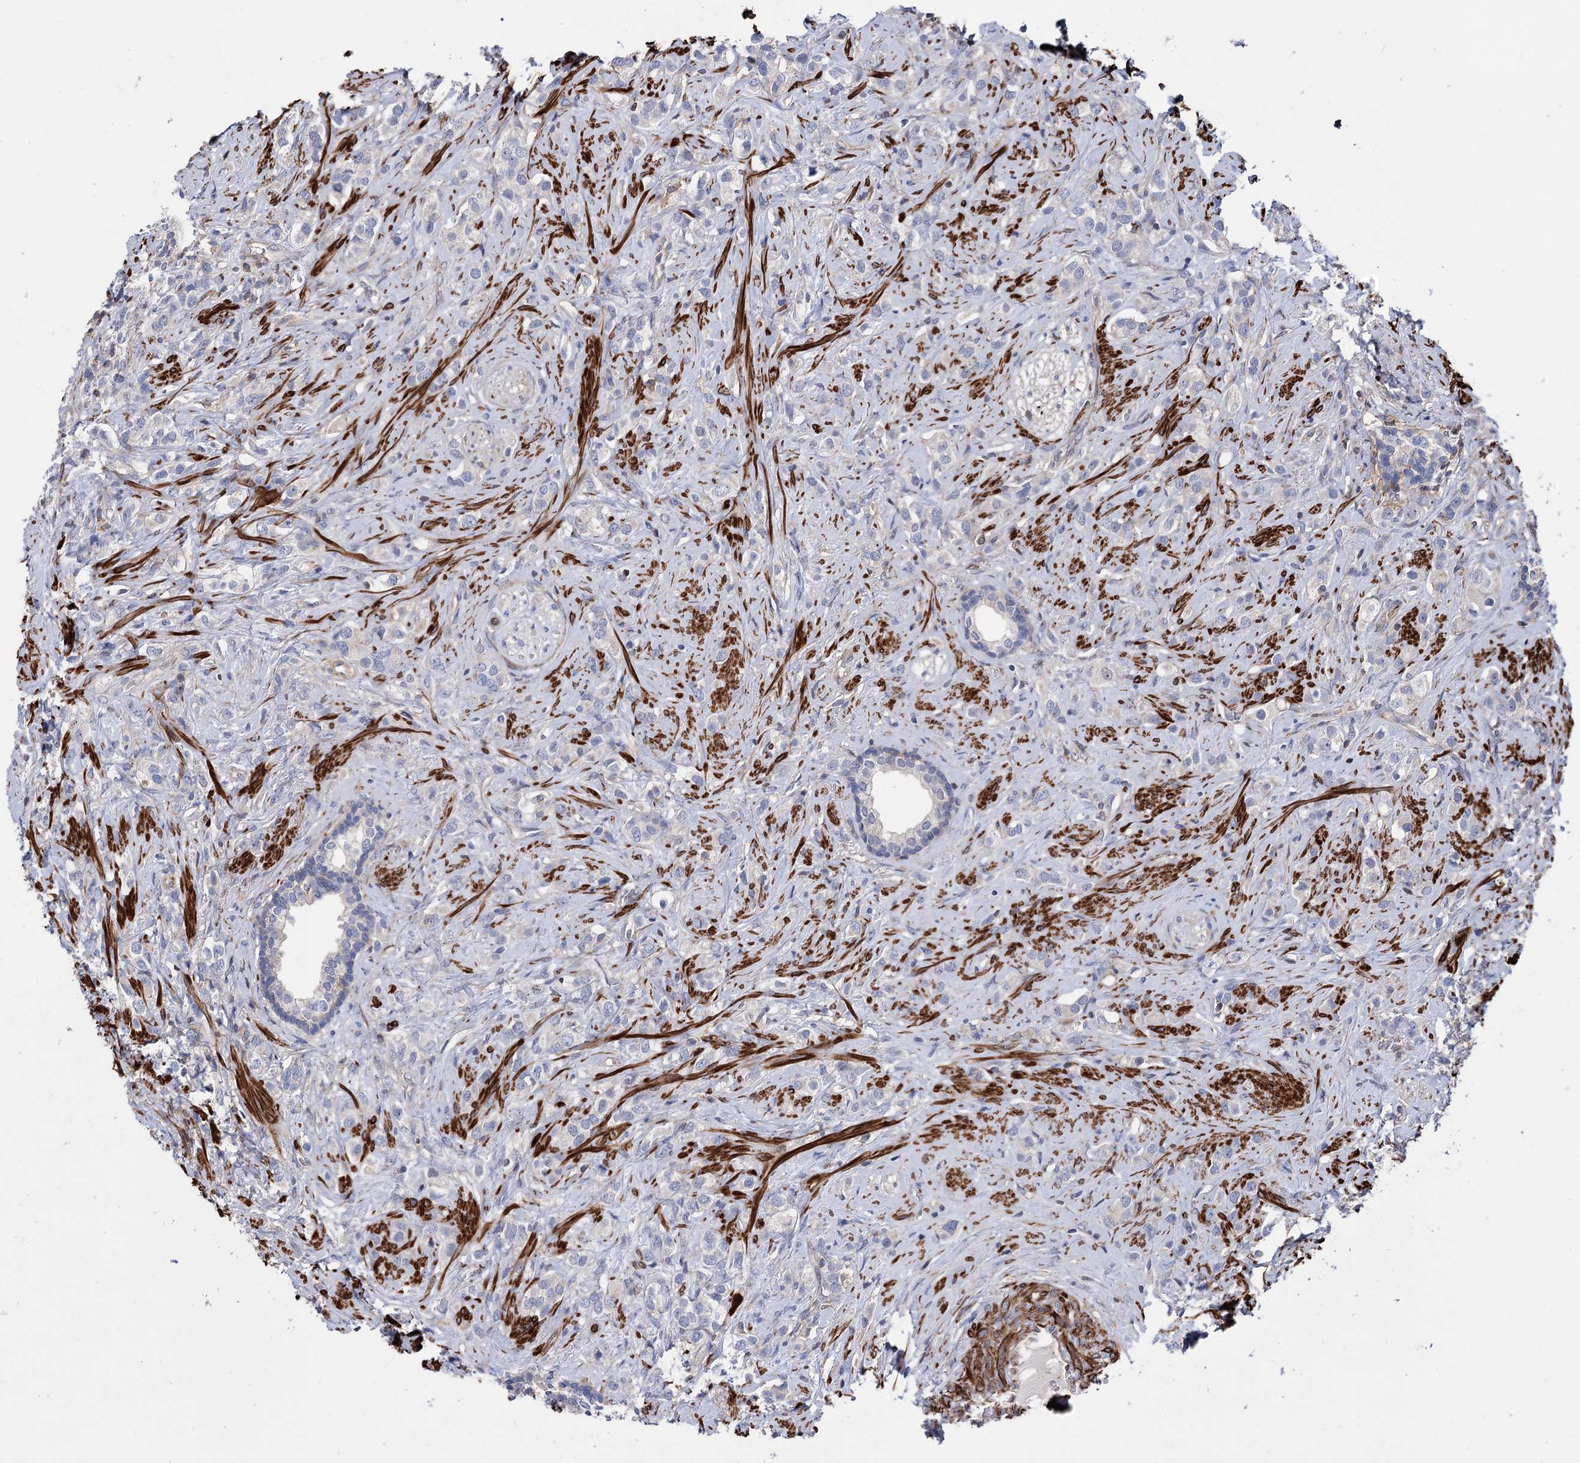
{"staining": {"intensity": "negative", "quantity": "none", "location": "none"}, "tissue": "prostate cancer", "cell_type": "Tumor cells", "image_type": "cancer", "snomed": [{"axis": "morphology", "description": "Adenocarcinoma, High grade"}, {"axis": "topography", "description": "Prostate"}], "caption": "High power microscopy photomicrograph of an IHC micrograph of prostate cancer (high-grade adenocarcinoma), revealing no significant expression in tumor cells. The staining was performed using DAB to visualize the protein expression in brown, while the nuclei were stained in blue with hematoxylin (Magnification: 20x).", "gene": "DPP3", "patient": {"sex": "male", "age": 63}}